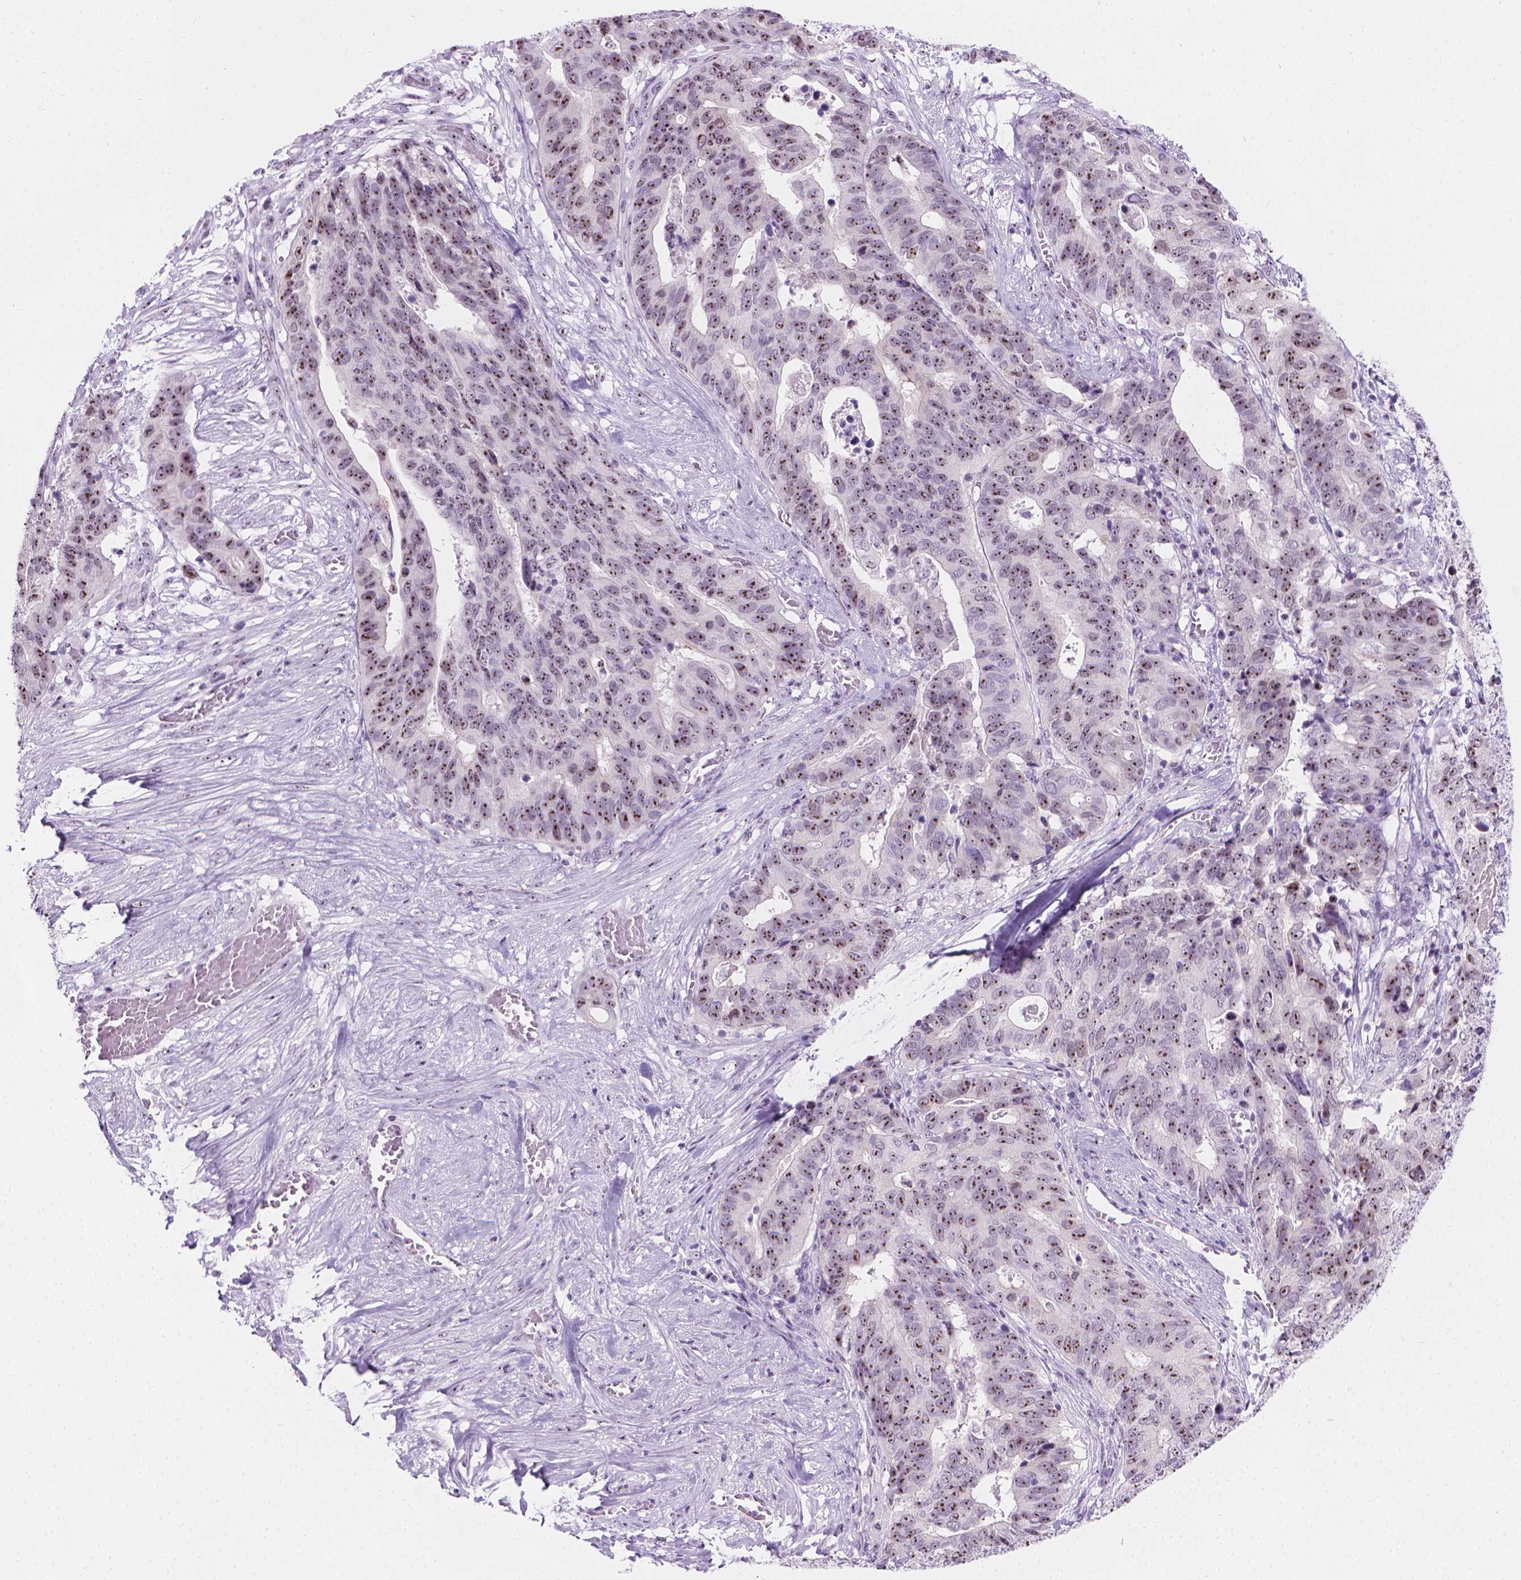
{"staining": {"intensity": "moderate", "quantity": ">75%", "location": "nuclear"}, "tissue": "stomach cancer", "cell_type": "Tumor cells", "image_type": "cancer", "snomed": [{"axis": "morphology", "description": "Adenocarcinoma, NOS"}, {"axis": "topography", "description": "Stomach, upper"}], "caption": "Stomach cancer stained with a protein marker exhibits moderate staining in tumor cells.", "gene": "NOL7", "patient": {"sex": "female", "age": 67}}